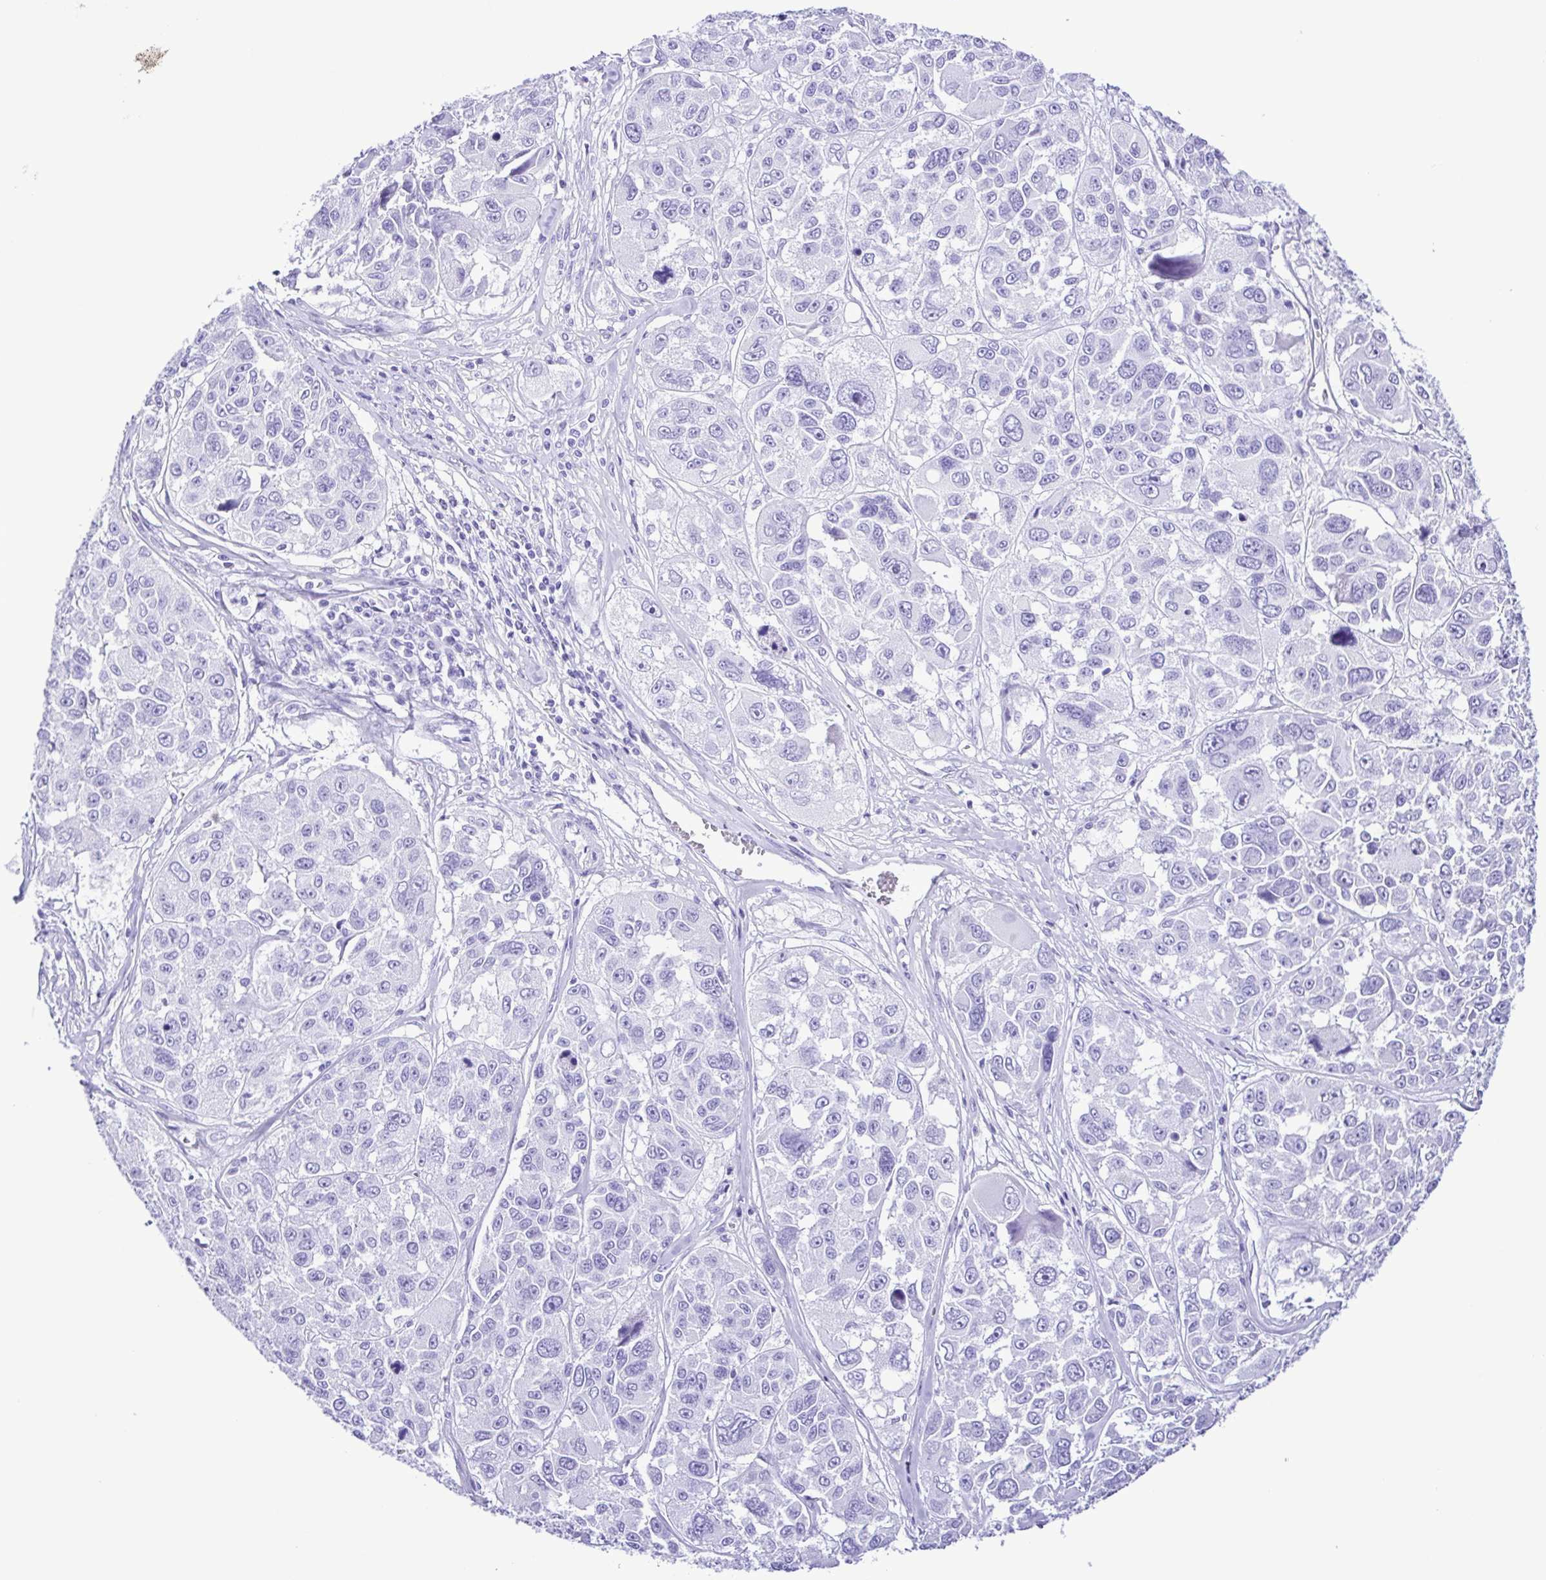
{"staining": {"intensity": "negative", "quantity": "none", "location": "none"}, "tissue": "melanoma", "cell_type": "Tumor cells", "image_type": "cancer", "snomed": [{"axis": "morphology", "description": "Malignant melanoma, NOS"}, {"axis": "topography", "description": "Skin"}], "caption": "Protein analysis of melanoma displays no significant positivity in tumor cells.", "gene": "SYT1", "patient": {"sex": "female", "age": 66}}